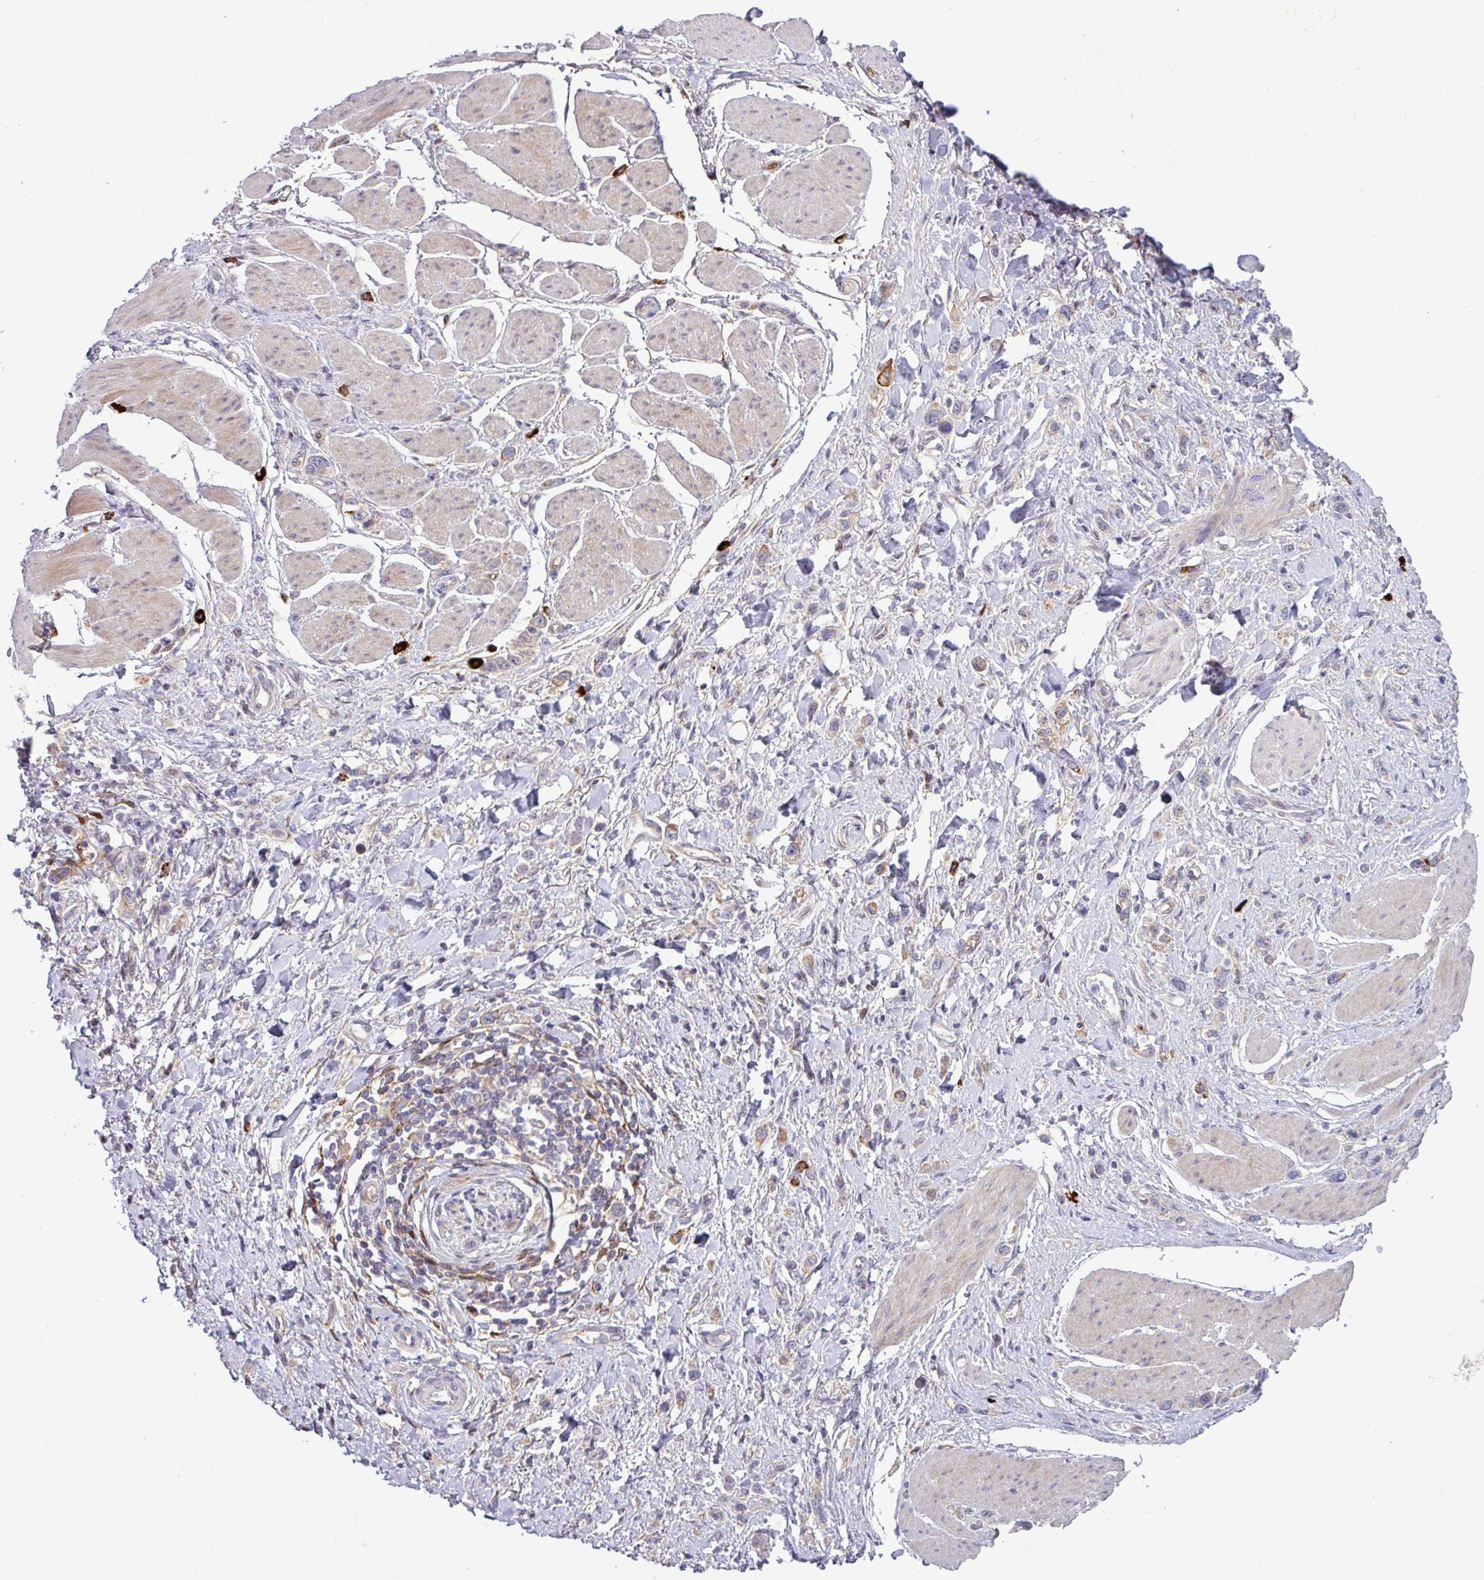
{"staining": {"intensity": "negative", "quantity": "none", "location": "none"}, "tissue": "stomach cancer", "cell_type": "Tumor cells", "image_type": "cancer", "snomed": [{"axis": "morphology", "description": "Adenocarcinoma, NOS"}, {"axis": "topography", "description": "Stomach"}], "caption": "Tumor cells show no significant protein staining in stomach cancer.", "gene": "B4GALNT4", "patient": {"sex": "female", "age": 65}}